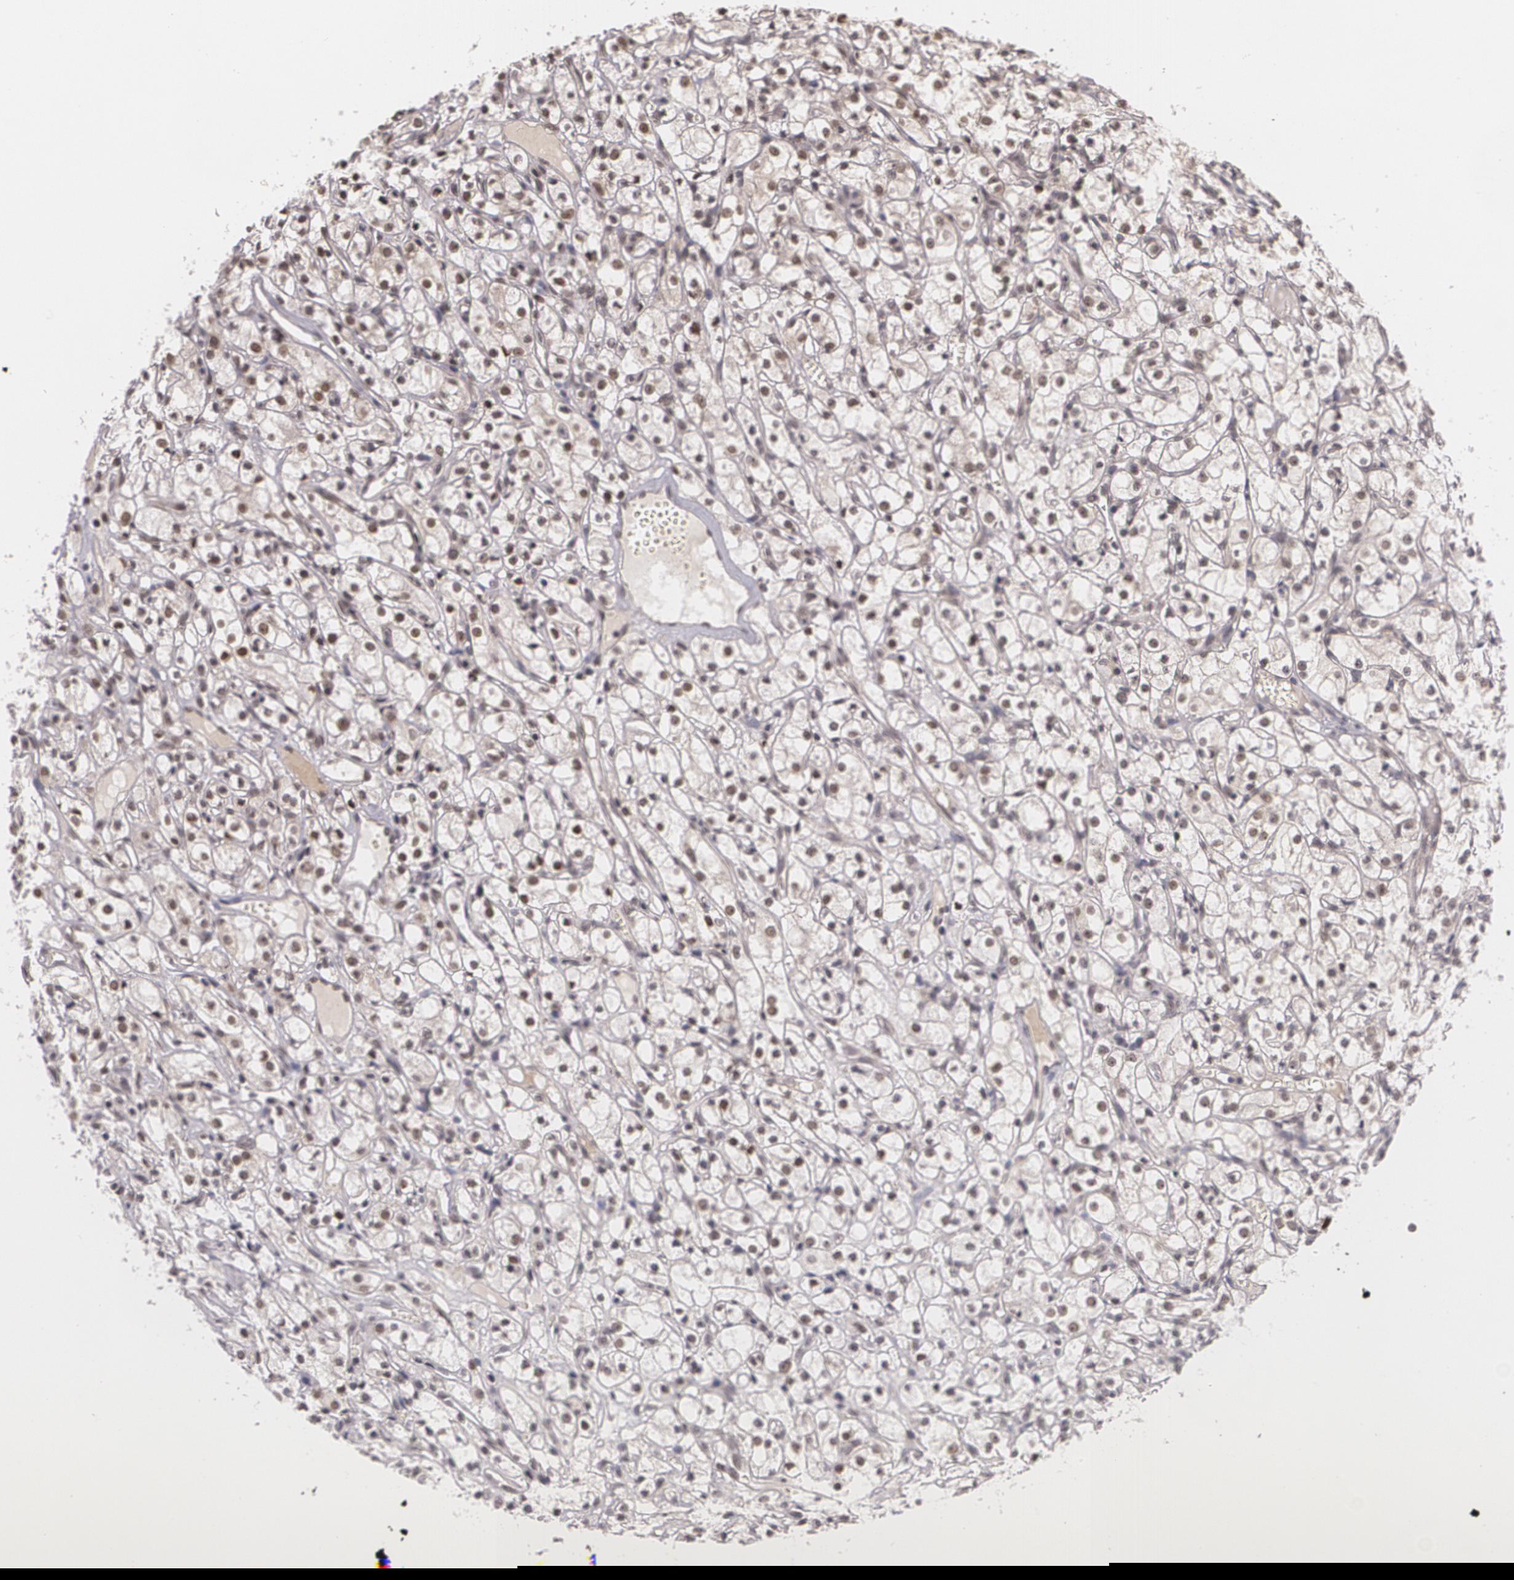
{"staining": {"intensity": "moderate", "quantity": "25%-75%", "location": "nuclear"}, "tissue": "renal cancer", "cell_type": "Tumor cells", "image_type": "cancer", "snomed": [{"axis": "morphology", "description": "Adenocarcinoma, NOS"}, {"axis": "topography", "description": "Kidney"}], "caption": "Immunohistochemical staining of human renal cancer (adenocarcinoma) reveals medium levels of moderate nuclear protein positivity in approximately 25%-75% of tumor cells.", "gene": "ALX1", "patient": {"sex": "male", "age": 61}}